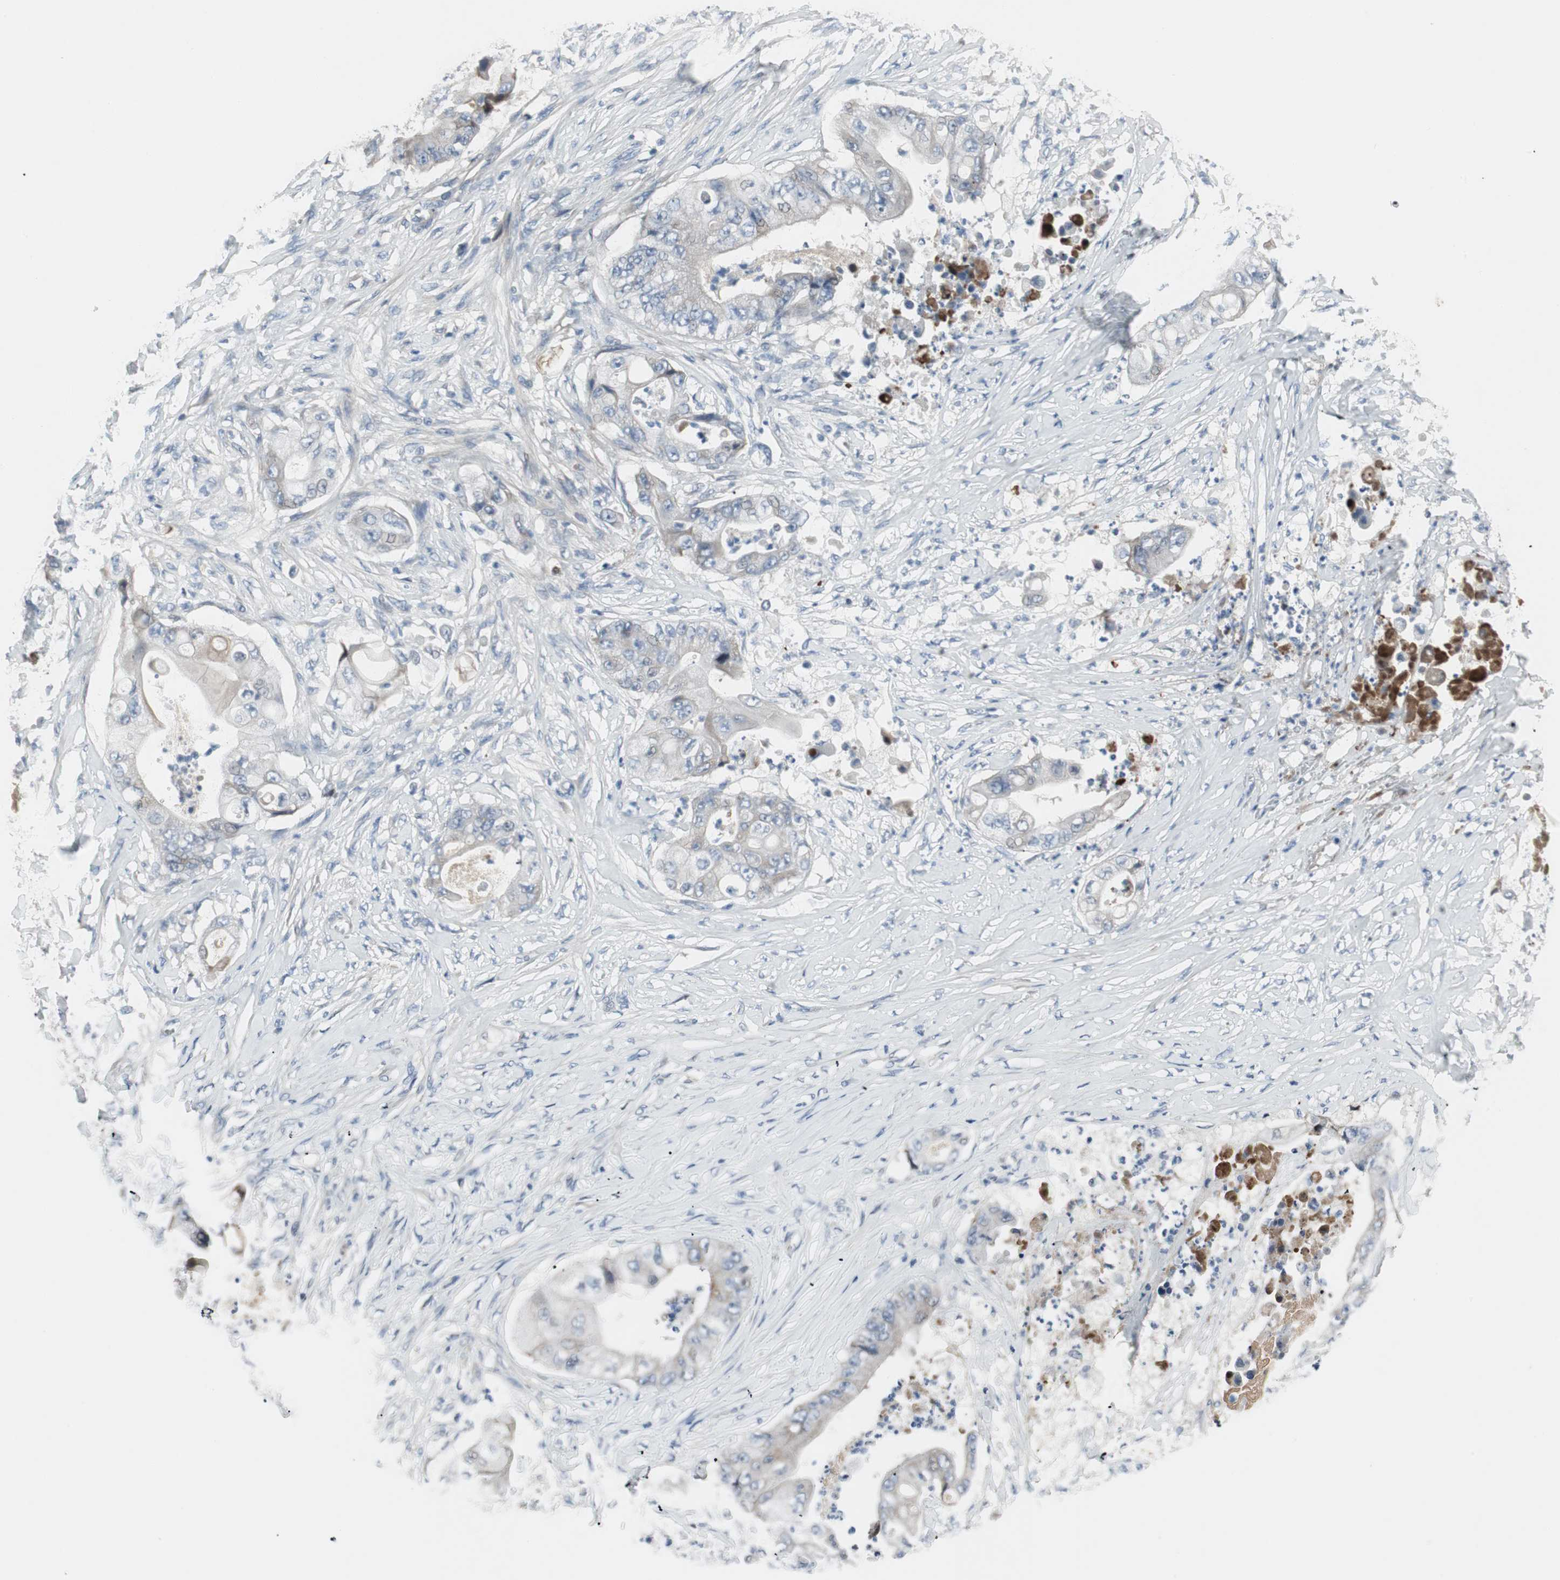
{"staining": {"intensity": "negative", "quantity": "none", "location": "none"}, "tissue": "stomach cancer", "cell_type": "Tumor cells", "image_type": "cancer", "snomed": [{"axis": "morphology", "description": "Adenocarcinoma, NOS"}, {"axis": "topography", "description": "Stomach"}], "caption": "A high-resolution photomicrograph shows immunohistochemistry (IHC) staining of adenocarcinoma (stomach), which exhibits no significant positivity in tumor cells.", "gene": "PIGR", "patient": {"sex": "female", "age": 73}}